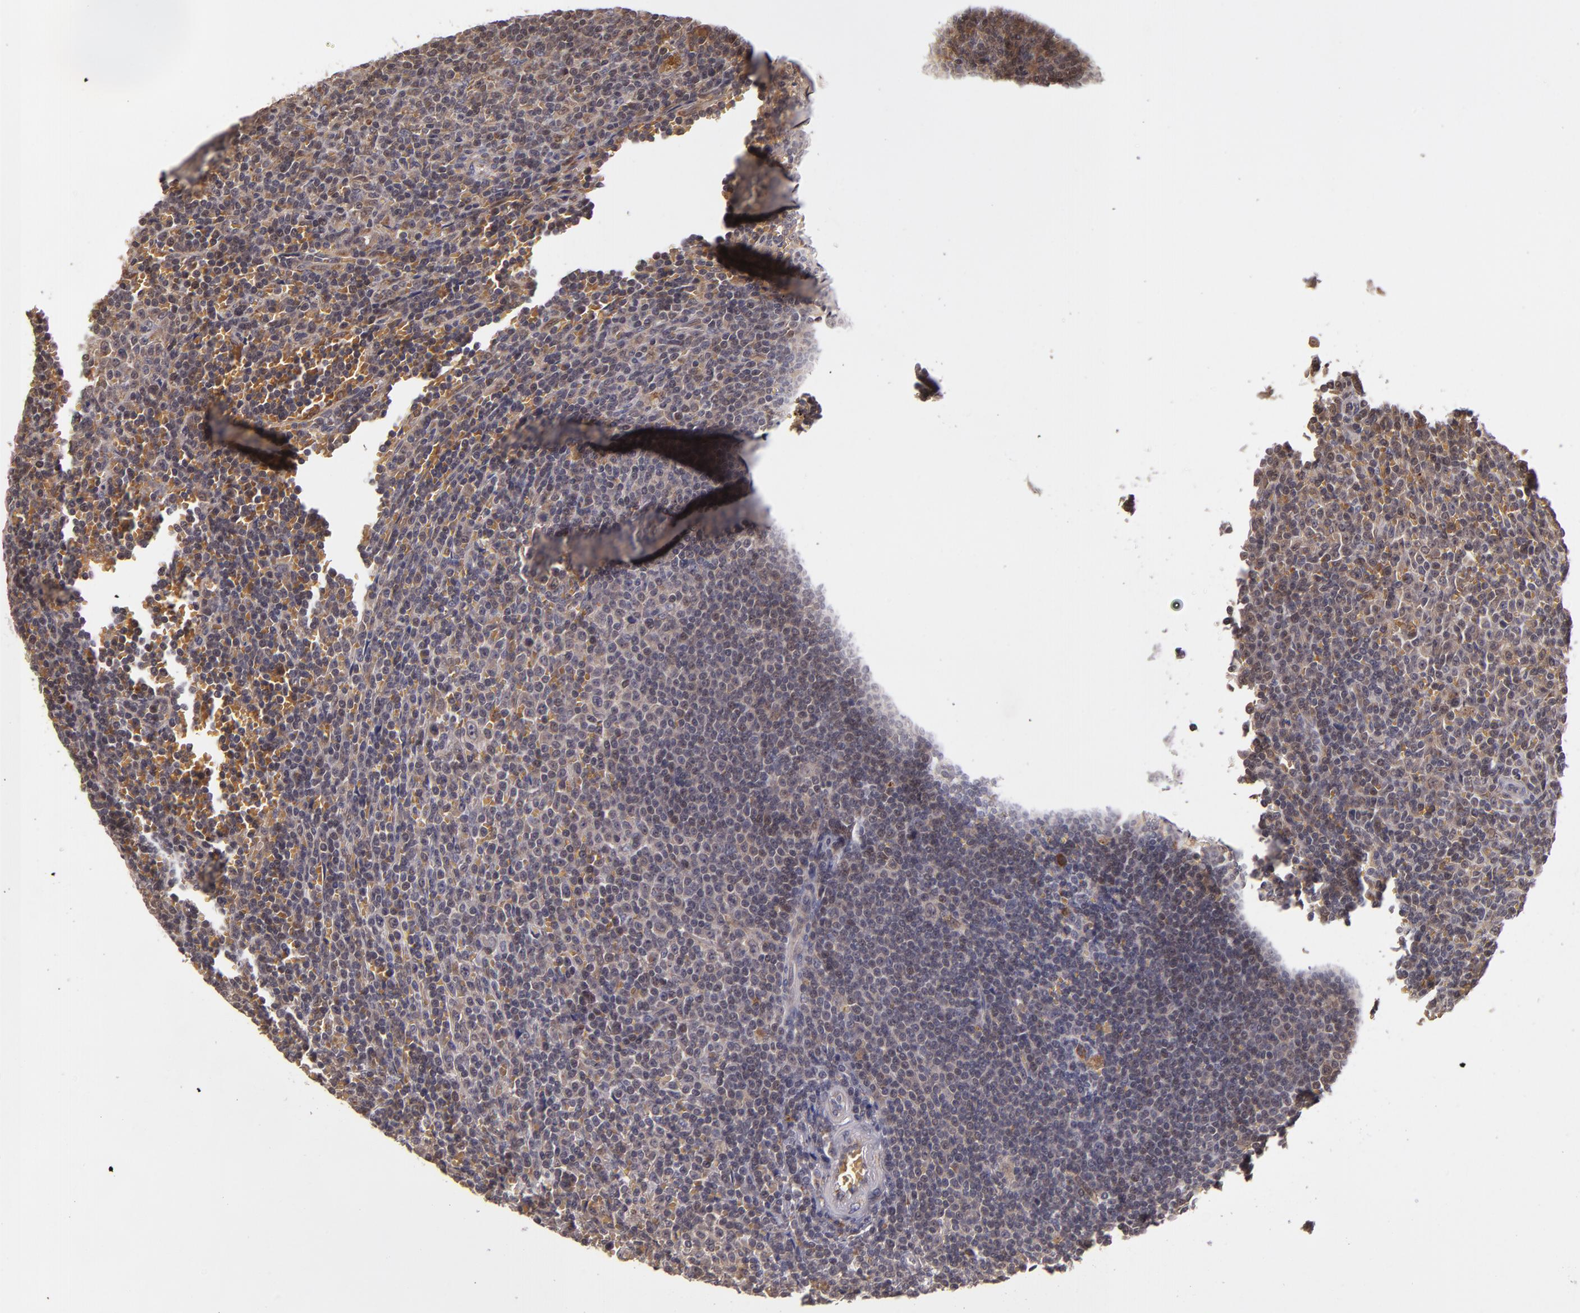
{"staining": {"intensity": "weak", "quantity": "<25%", "location": "cytoplasmic/membranous"}, "tissue": "lymphoma", "cell_type": "Tumor cells", "image_type": "cancer", "snomed": [{"axis": "morphology", "description": "Malignant lymphoma, non-Hodgkin's type, Low grade"}, {"axis": "topography", "description": "Spleen"}], "caption": "Tumor cells show no significant staining in lymphoma.", "gene": "CASP1", "patient": {"sex": "male", "age": 80}}